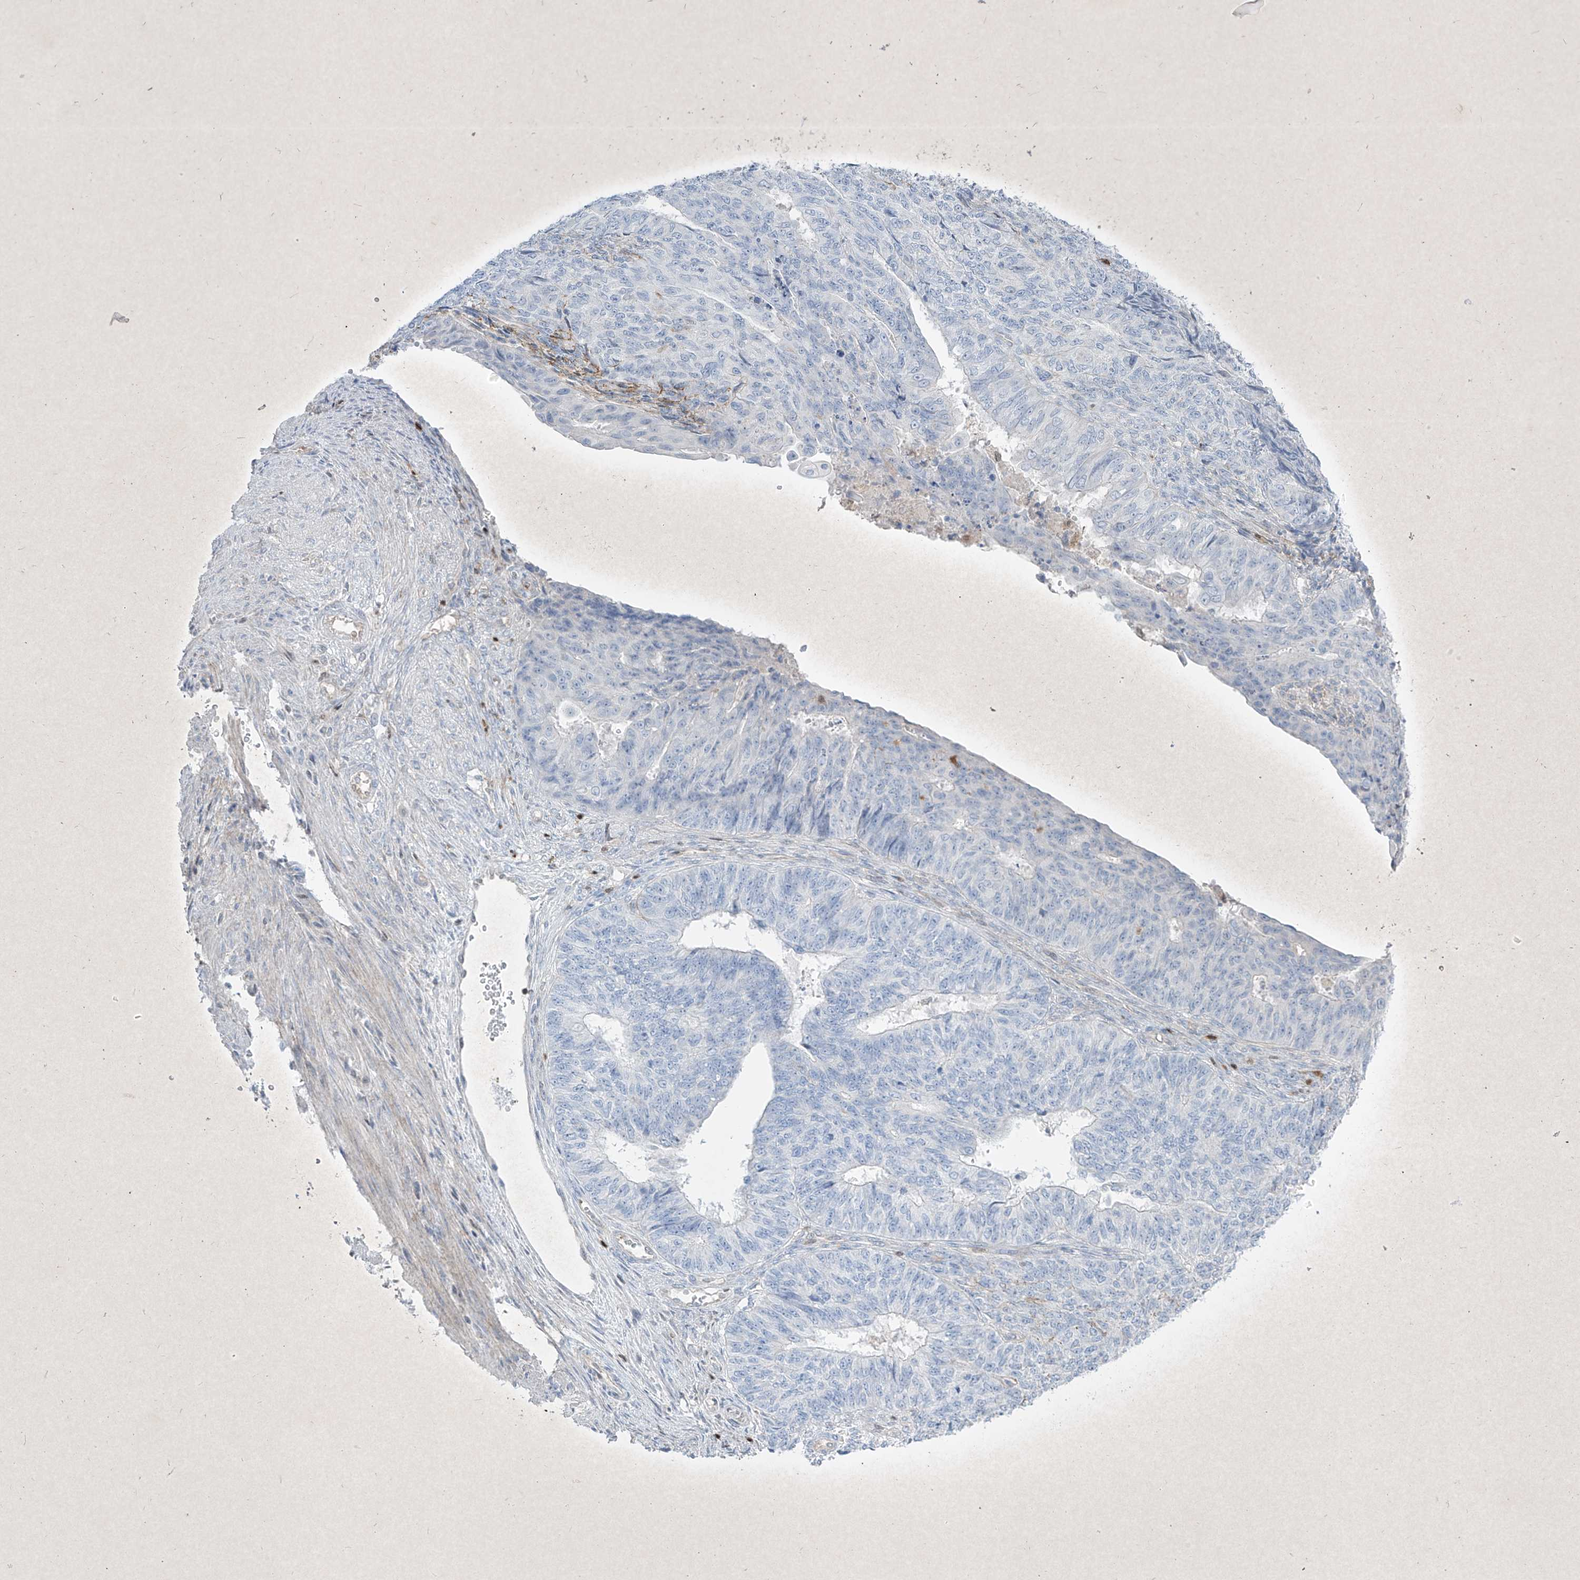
{"staining": {"intensity": "negative", "quantity": "none", "location": "none"}, "tissue": "endometrial cancer", "cell_type": "Tumor cells", "image_type": "cancer", "snomed": [{"axis": "morphology", "description": "Adenocarcinoma, NOS"}, {"axis": "topography", "description": "Endometrium"}], "caption": "Immunohistochemical staining of human endometrial cancer (adenocarcinoma) shows no significant staining in tumor cells. The staining is performed using DAB brown chromogen with nuclei counter-stained in using hematoxylin.", "gene": "PSMB10", "patient": {"sex": "female", "age": 32}}